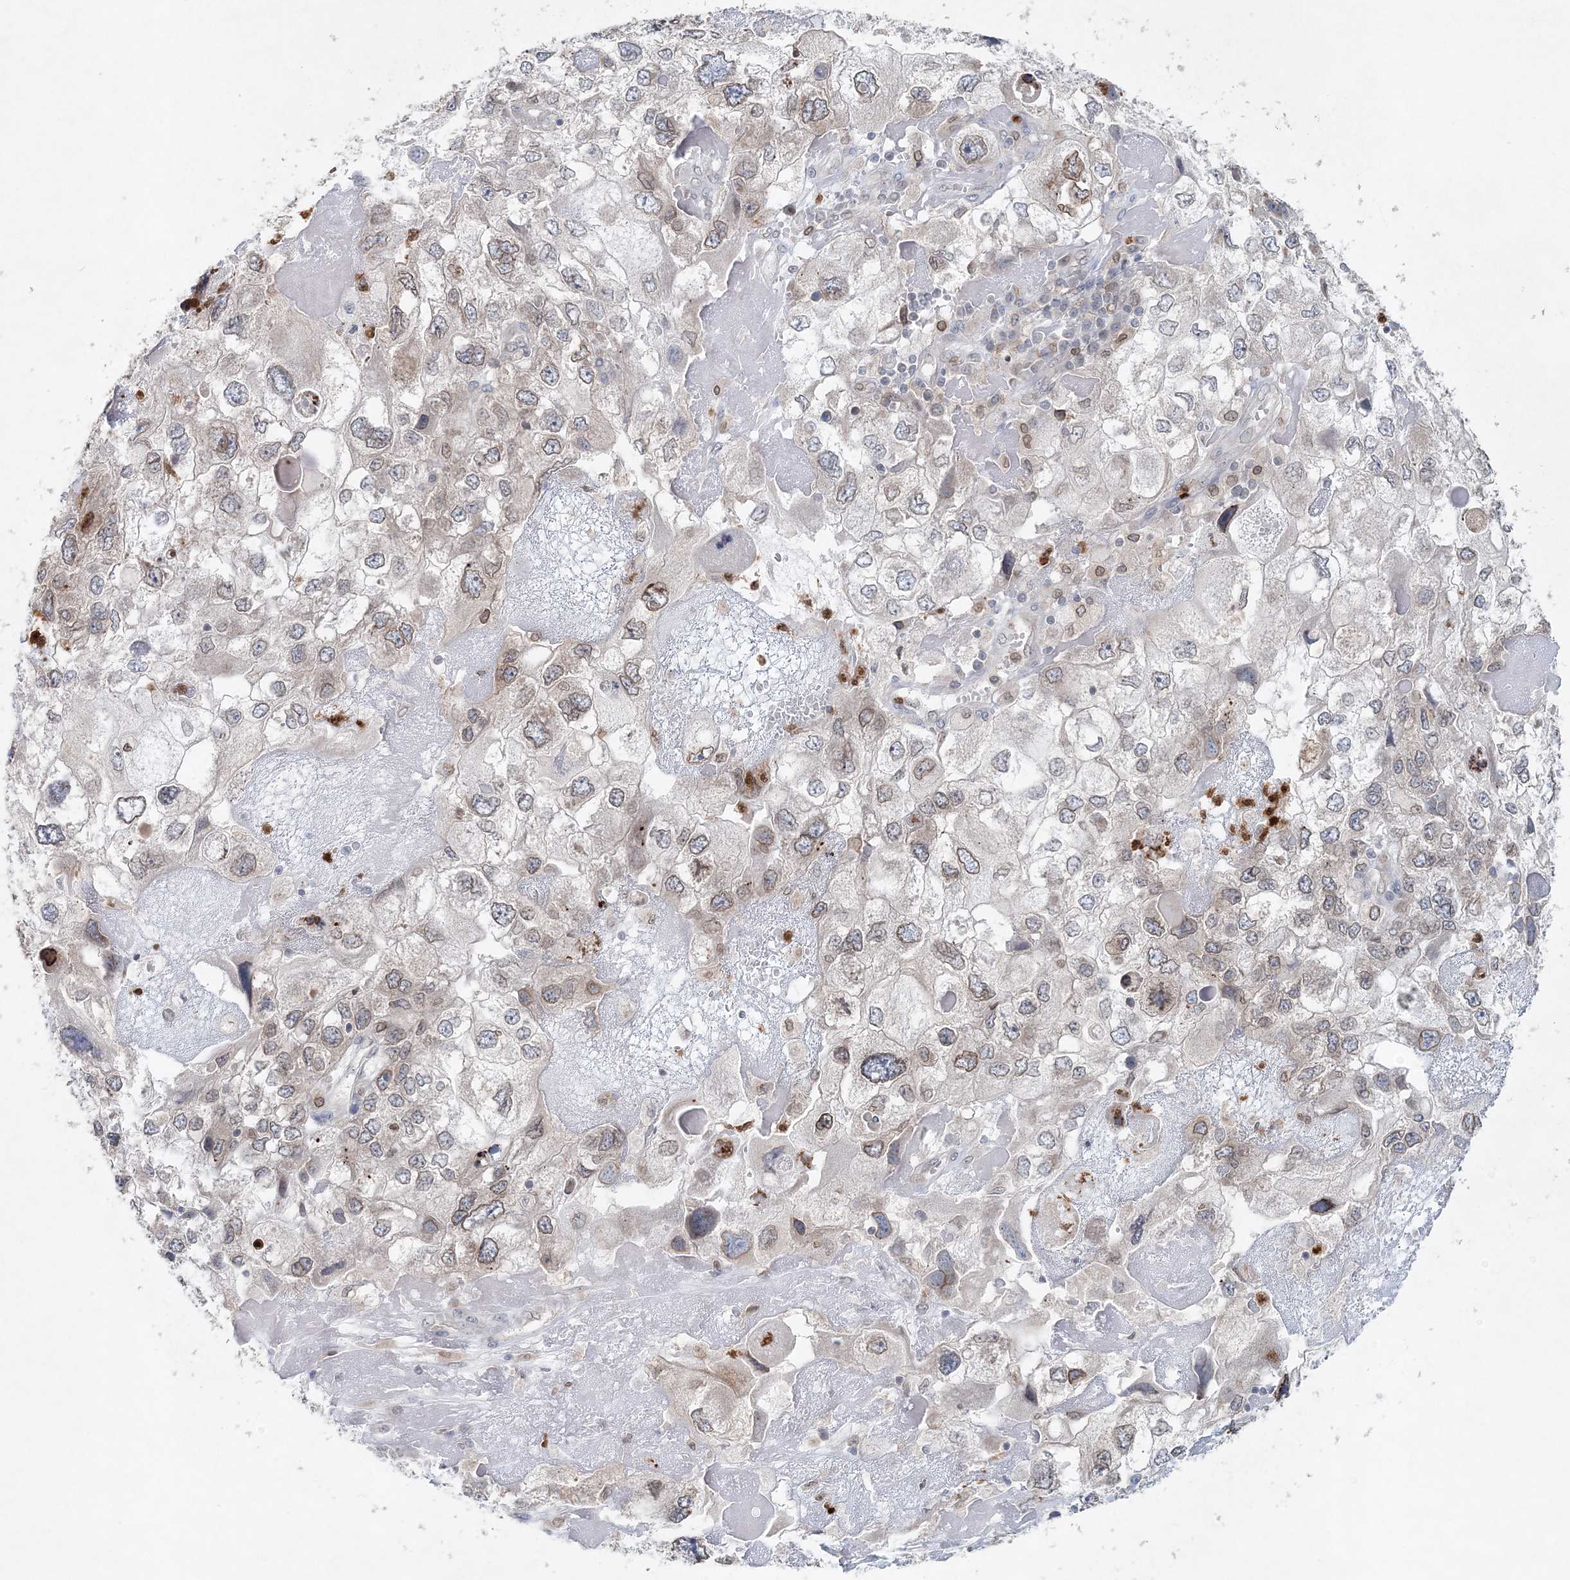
{"staining": {"intensity": "moderate", "quantity": ">75%", "location": "cytoplasmic/membranous,nuclear"}, "tissue": "endometrial cancer", "cell_type": "Tumor cells", "image_type": "cancer", "snomed": [{"axis": "morphology", "description": "Adenocarcinoma, NOS"}, {"axis": "topography", "description": "Endometrium"}], "caption": "The immunohistochemical stain labels moderate cytoplasmic/membranous and nuclear positivity in tumor cells of adenocarcinoma (endometrial) tissue. Using DAB (3,3'-diaminobenzidine) (brown) and hematoxylin (blue) stains, captured at high magnification using brightfield microscopy.", "gene": "NUP54", "patient": {"sex": "female", "age": 49}}